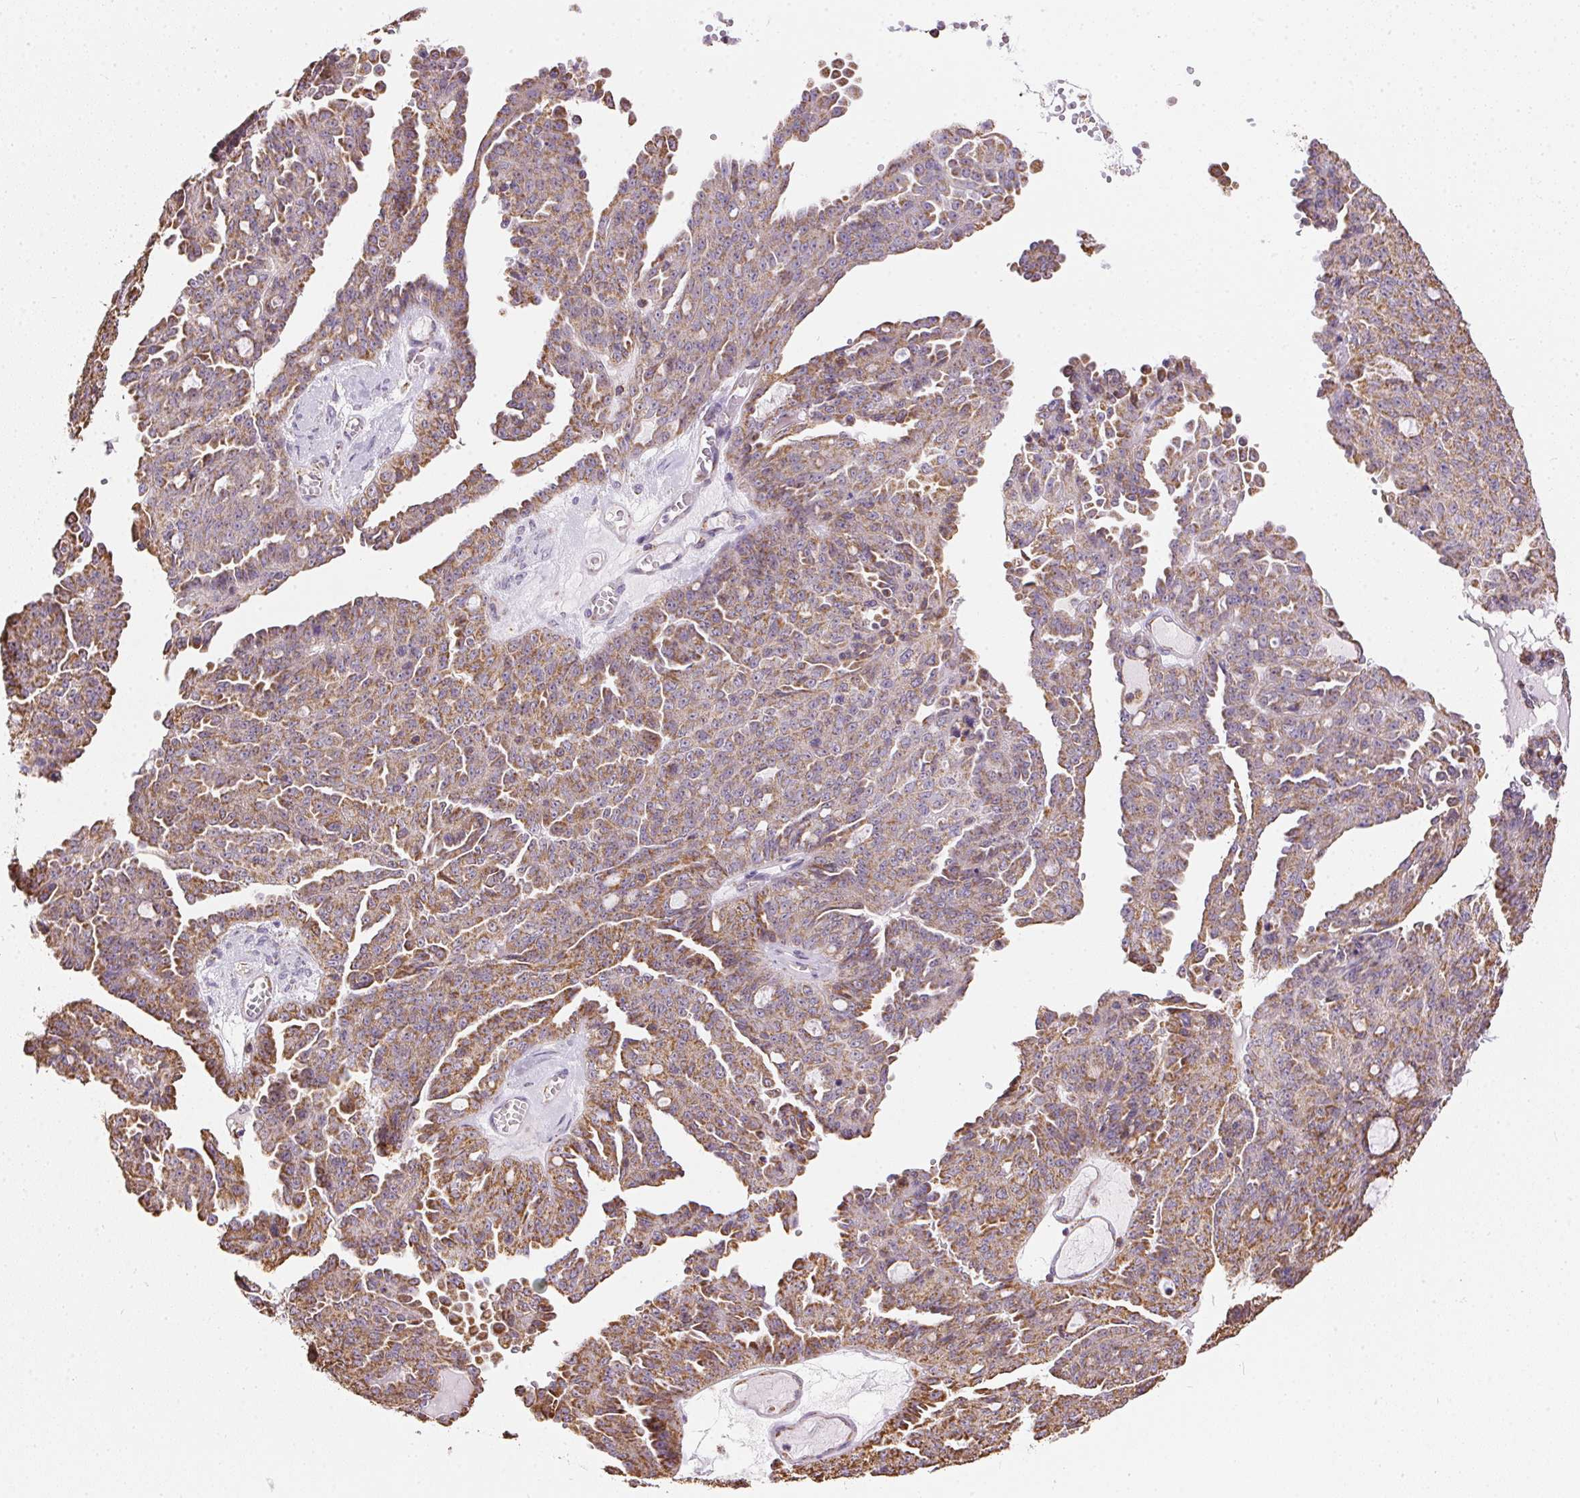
{"staining": {"intensity": "moderate", "quantity": ">75%", "location": "cytoplasmic/membranous"}, "tissue": "ovarian cancer", "cell_type": "Tumor cells", "image_type": "cancer", "snomed": [{"axis": "morphology", "description": "Cystadenocarcinoma, serous, NOS"}, {"axis": "topography", "description": "Ovary"}], "caption": "Protein expression analysis of human ovarian serous cystadenocarcinoma reveals moderate cytoplasmic/membranous expression in about >75% of tumor cells.", "gene": "MAPK11", "patient": {"sex": "female", "age": 71}}